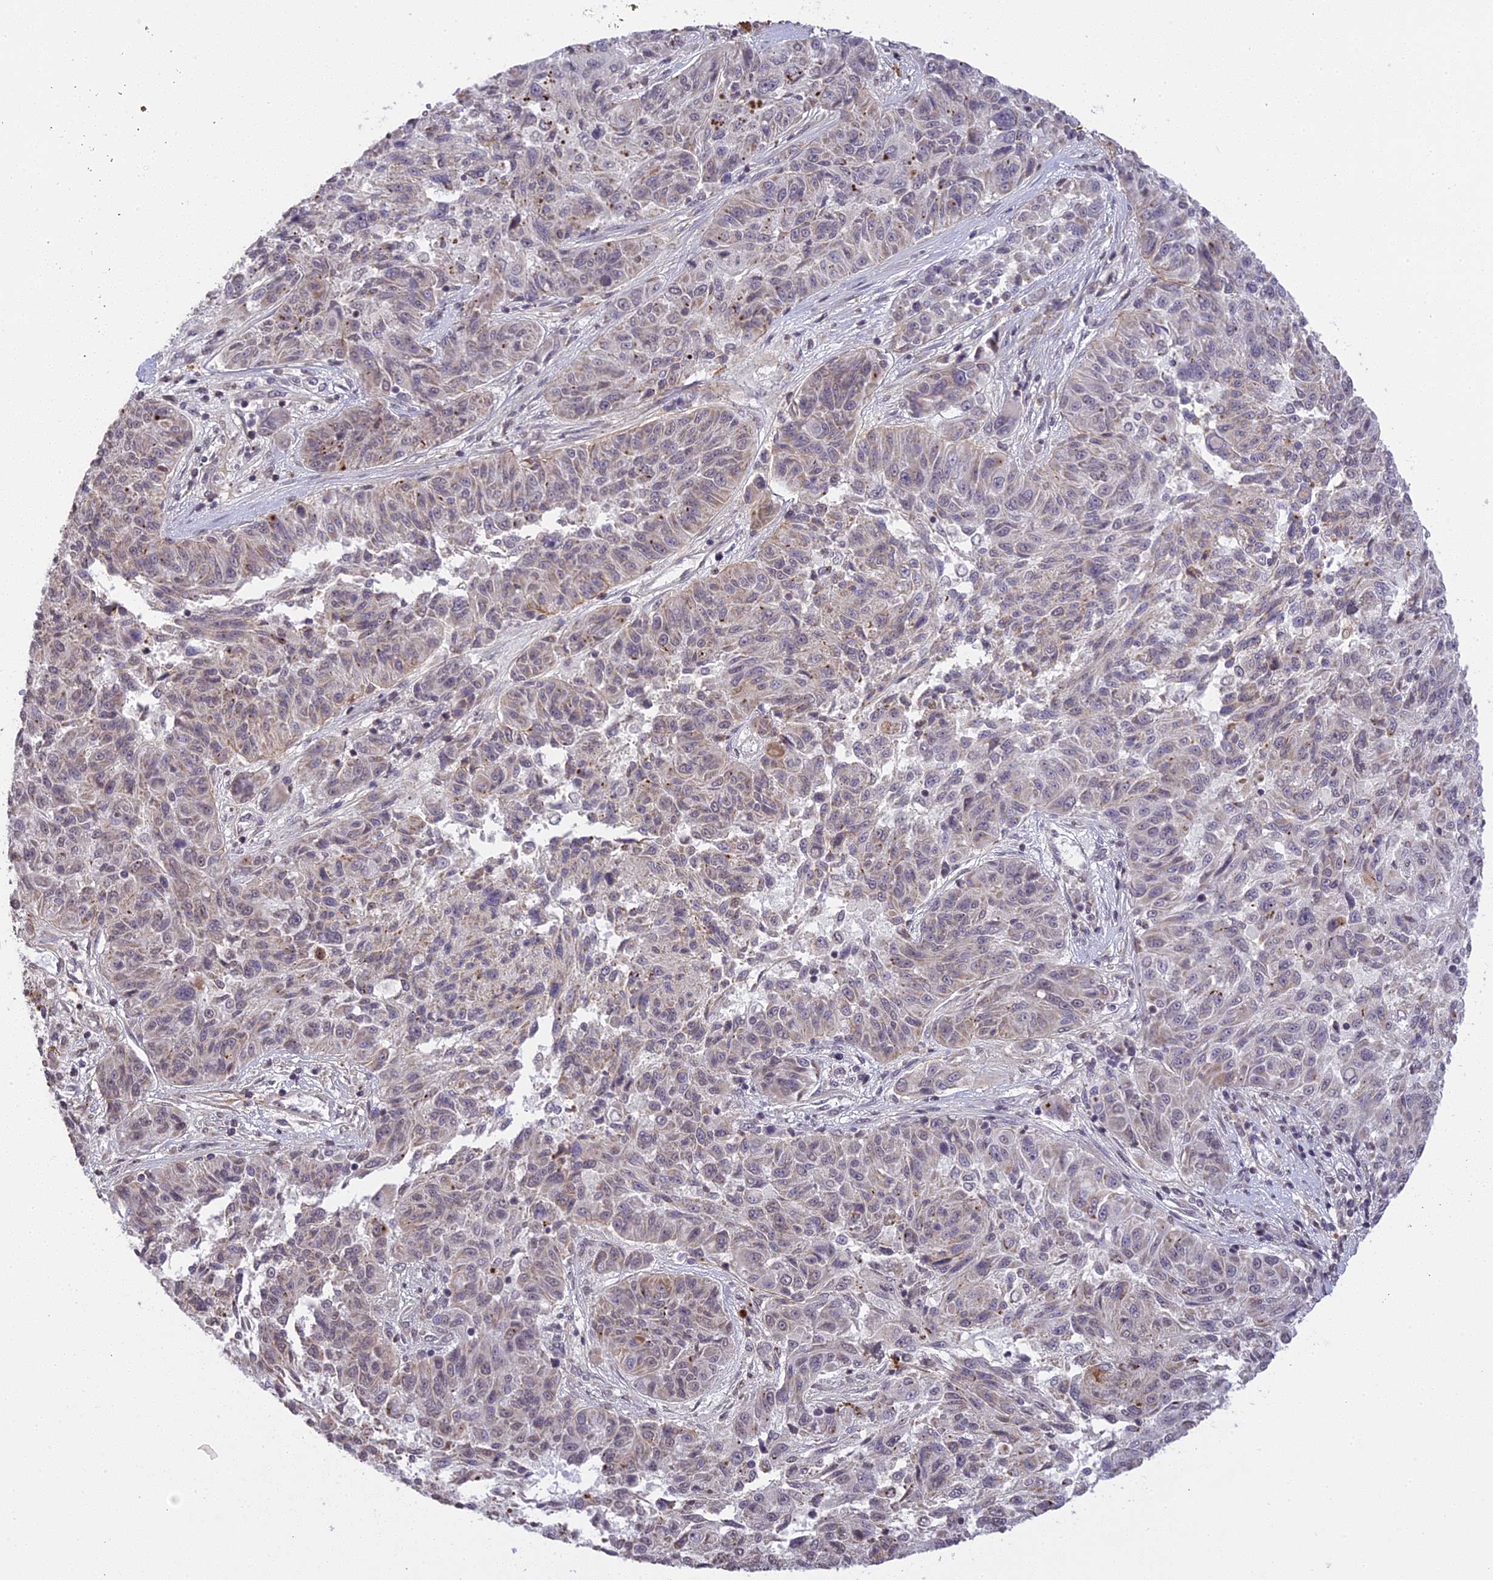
{"staining": {"intensity": "weak", "quantity": "<25%", "location": "cytoplasmic/membranous"}, "tissue": "melanoma", "cell_type": "Tumor cells", "image_type": "cancer", "snomed": [{"axis": "morphology", "description": "Malignant melanoma, NOS"}, {"axis": "topography", "description": "Skin"}], "caption": "DAB immunohistochemical staining of human melanoma reveals no significant expression in tumor cells.", "gene": "ERG28", "patient": {"sex": "male", "age": 53}}